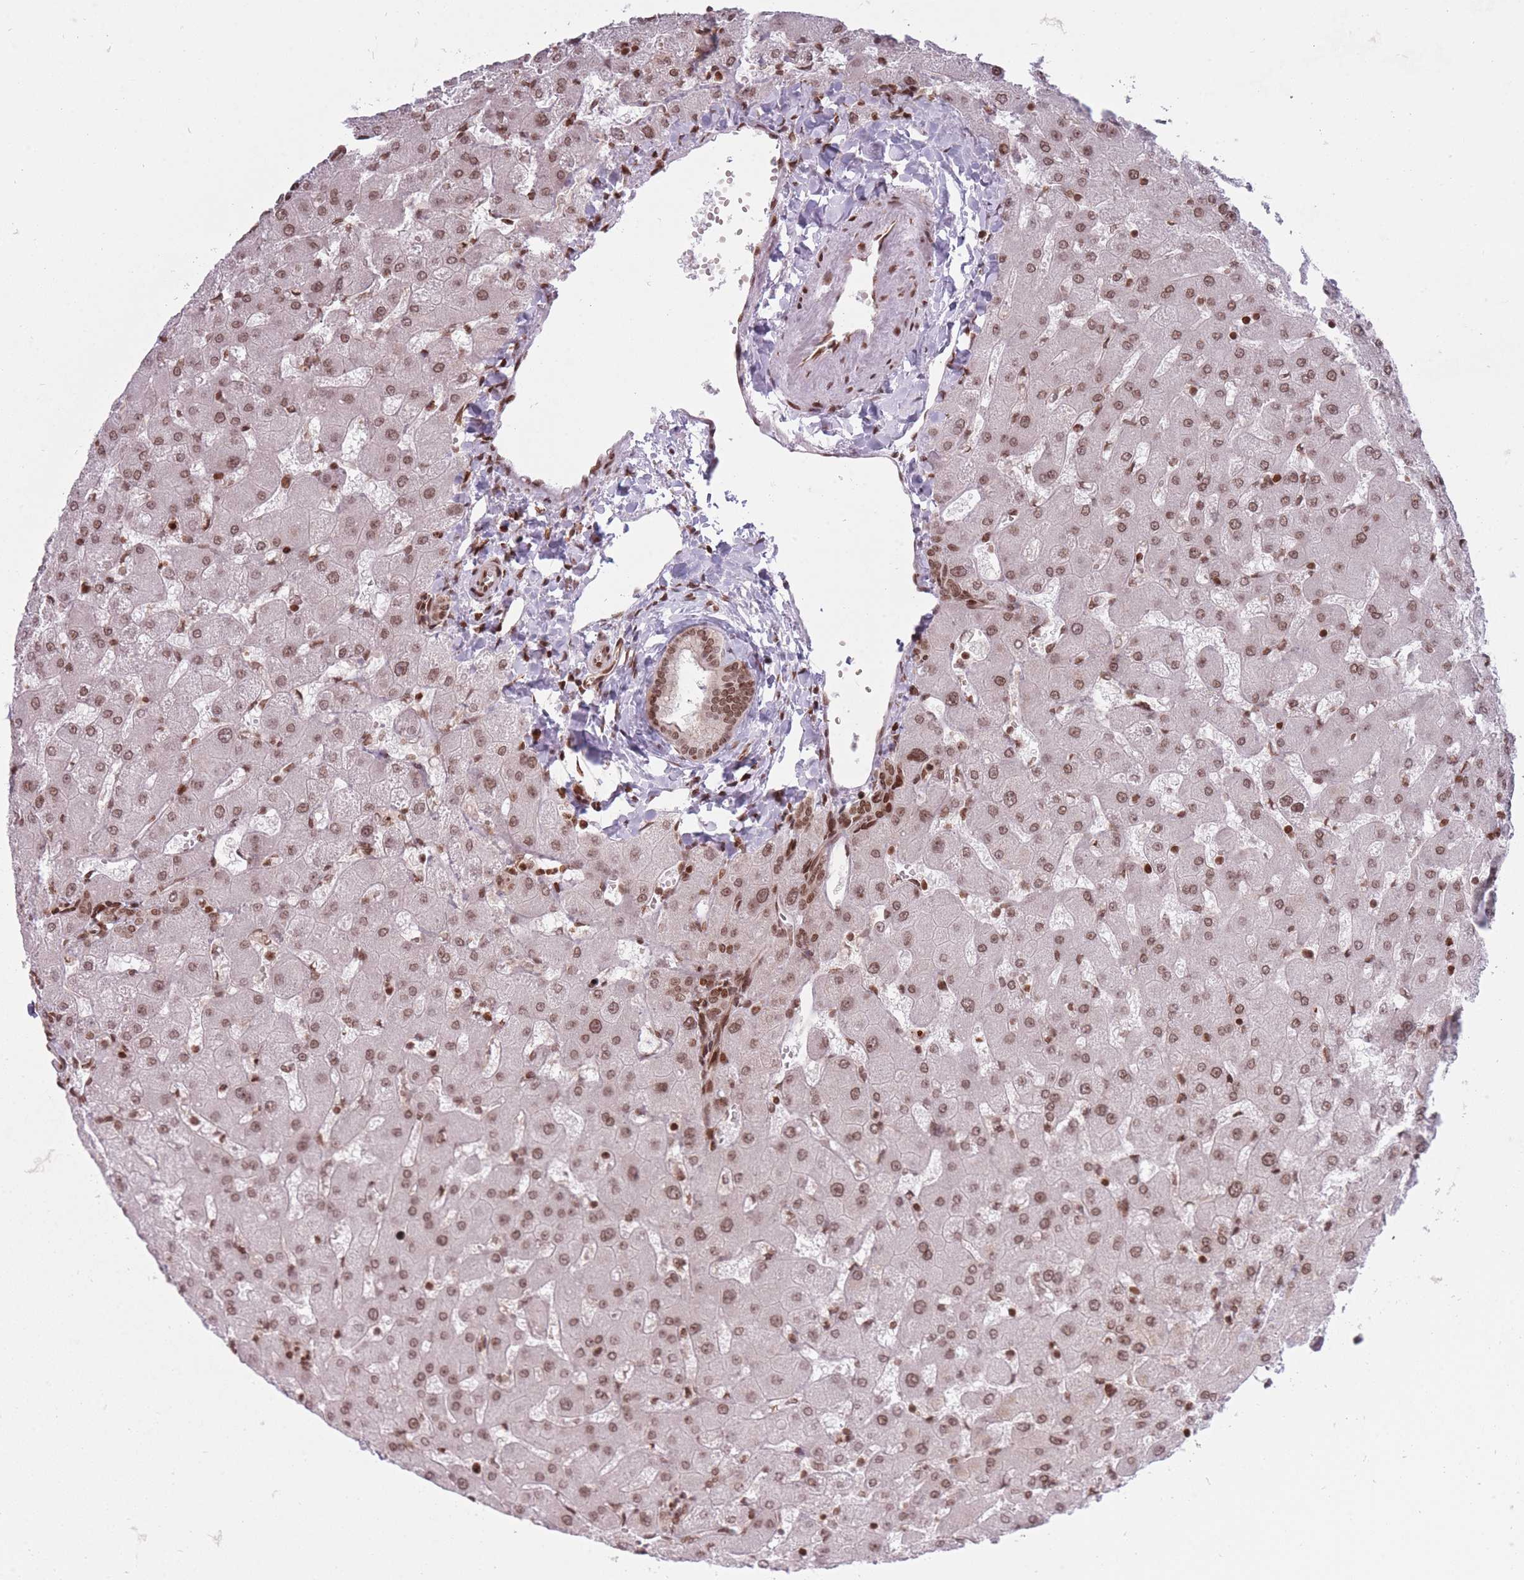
{"staining": {"intensity": "moderate", "quantity": ">75%", "location": "nuclear"}, "tissue": "liver", "cell_type": "Cholangiocytes", "image_type": "normal", "snomed": [{"axis": "morphology", "description": "Normal tissue, NOS"}, {"axis": "topography", "description": "Liver"}], "caption": "Immunohistochemistry (IHC) photomicrograph of normal liver: human liver stained using immunohistochemistry exhibits medium levels of moderate protein expression localized specifically in the nuclear of cholangiocytes, appearing as a nuclear brown color.", "gene": "TMC6", "patient": {"sex": "female", "age": 63}}